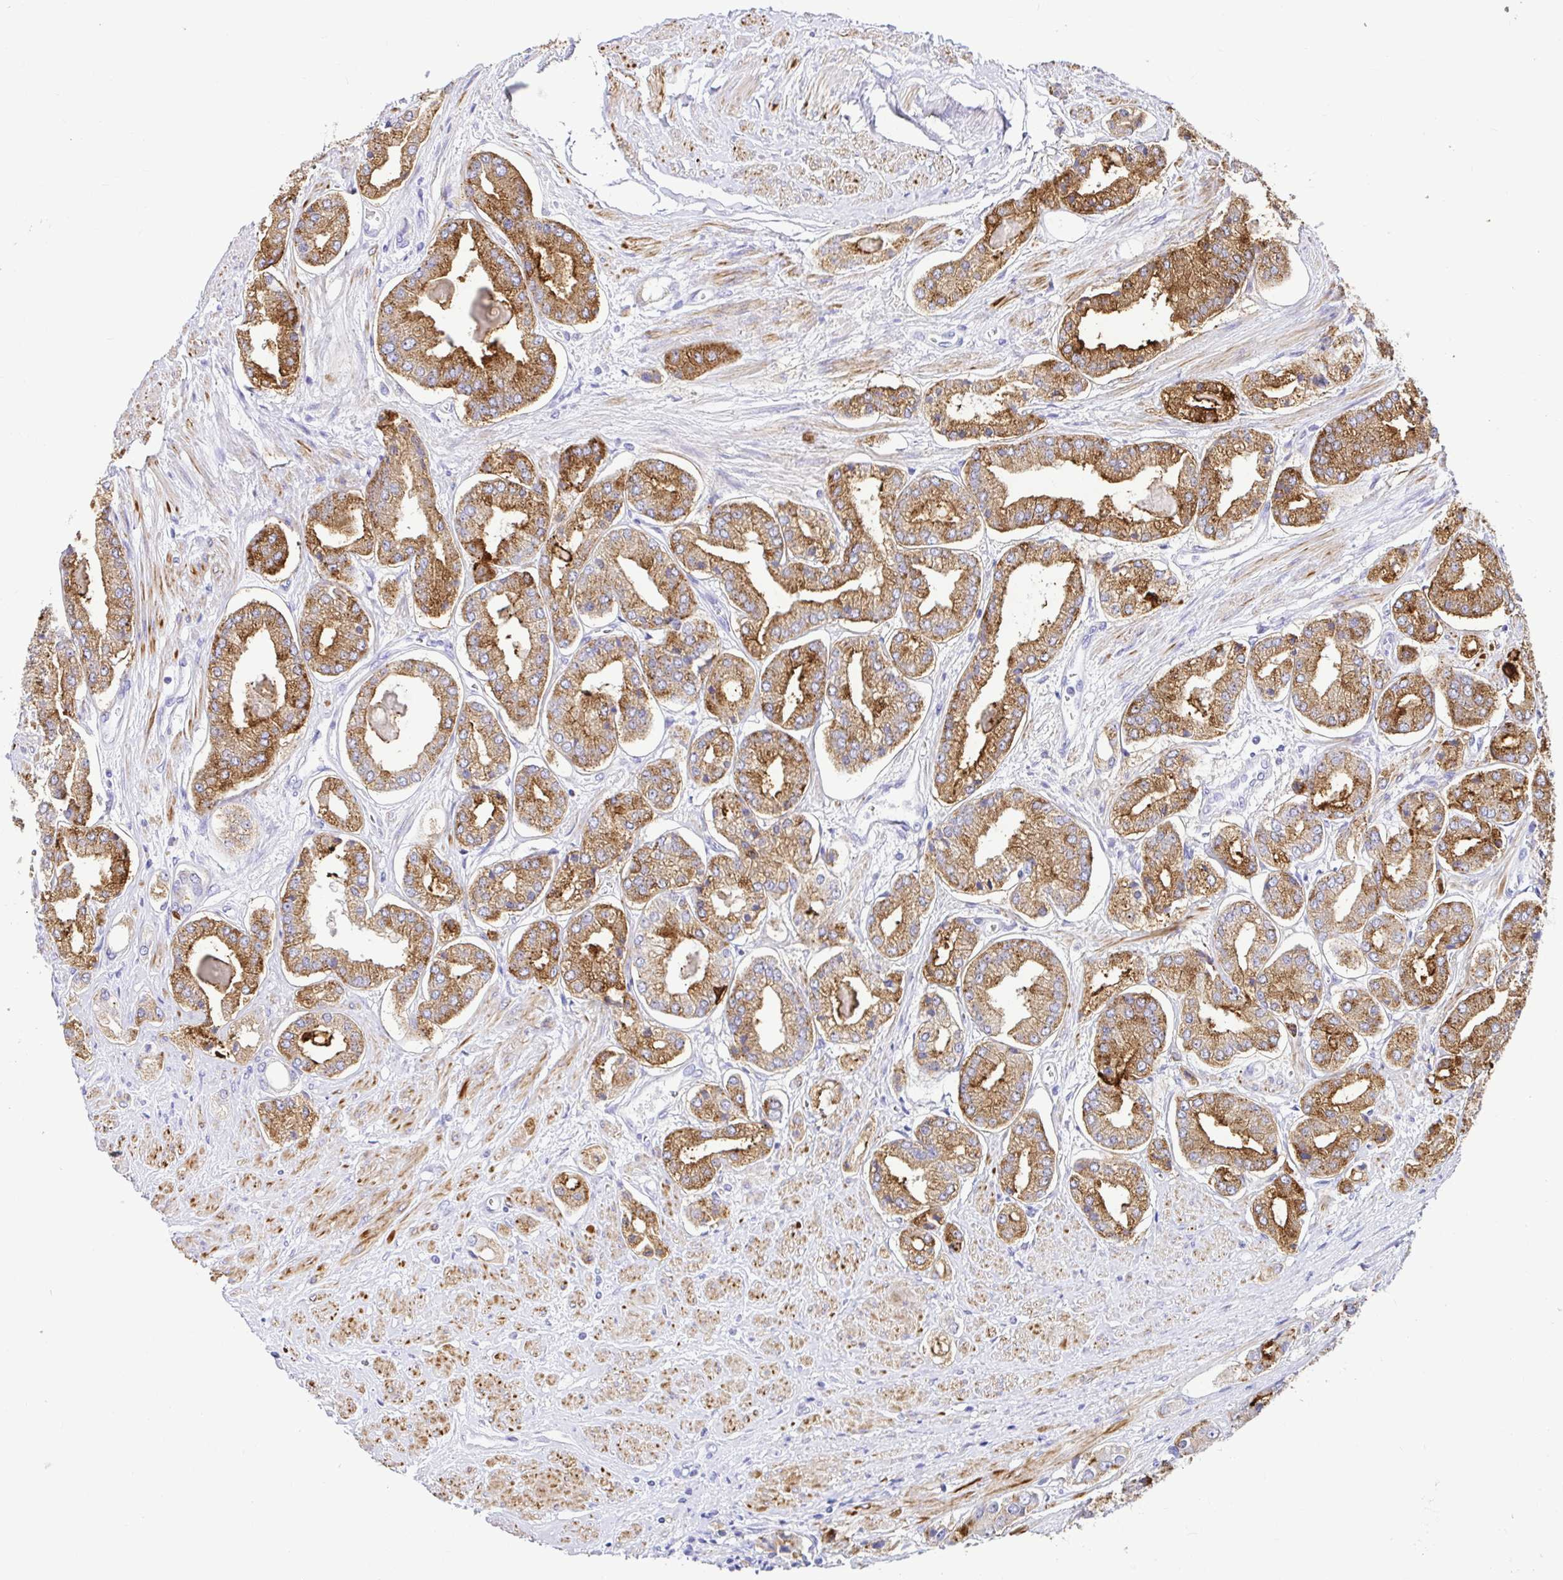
{"staining": {"intensity": "moderate", "quantity": ">75%", "location": "cytoplasmic/membranous"}, "tissue": "prostate cancer", "cell_type": "Tumor cells", "image_type": "cancer", "snomed": [{"axis": "morphology", "description": "Adenocarcinoma, Low grade"}, {"axis": "topography", "description": "Prostate"}], "caption": "High-magnification brightfield microscopy of prostate adenocarcinoma (low-grade) stained with DAB (brown) and counterstained with hematoxylin (blue). tumor cells exhibit moderate cytoplasmic/membranous expression is appreciated in approximately>75% of cells.", "gene": "BACE2", "patient": {"sex": "male", "age": 69}}